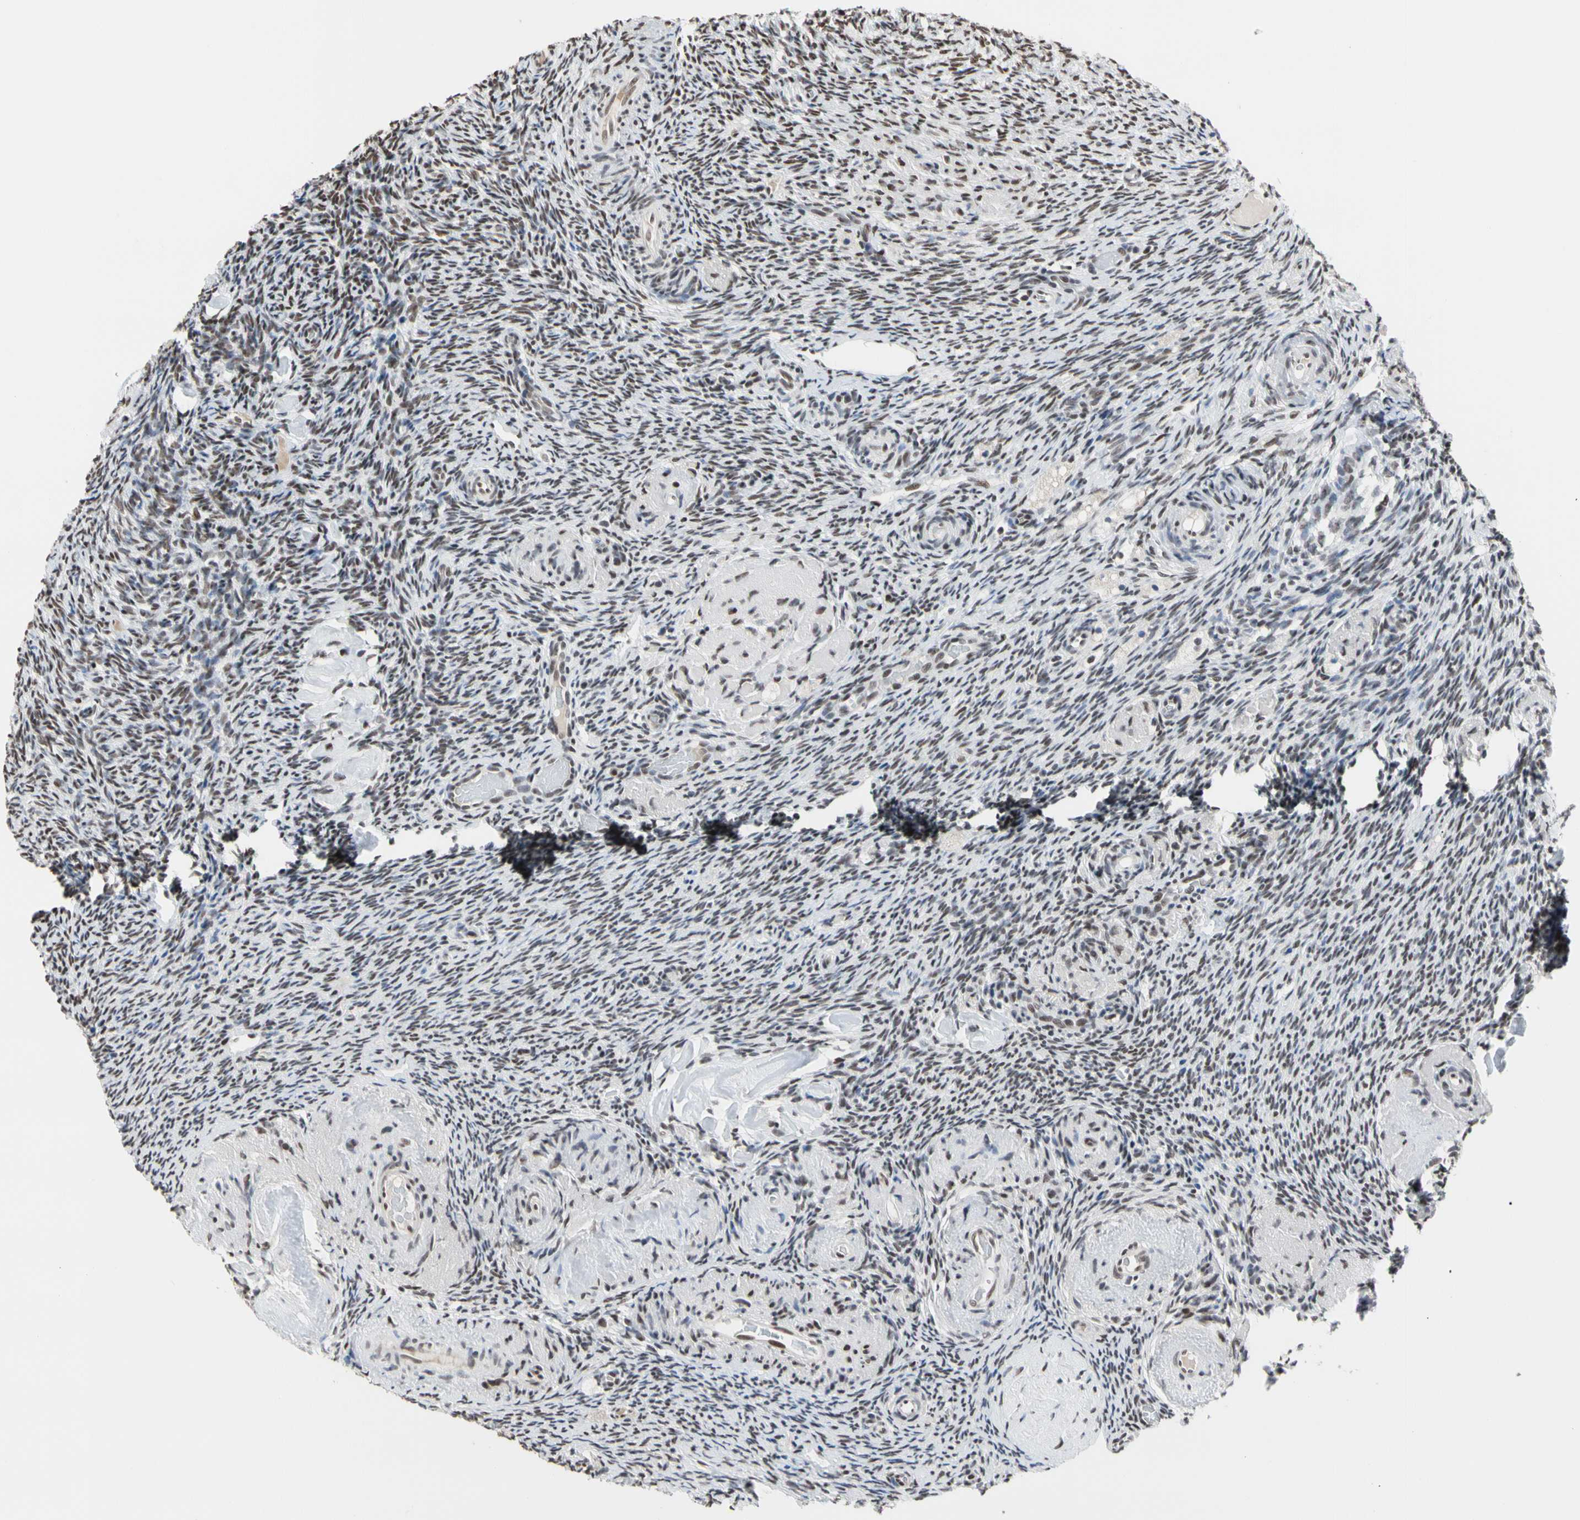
{"staining": {"intensity": "moderate", "quantity": ">75%", "location": "nuclear"}, "tissue": "ovary", "cell_type": "Ovarian stroma cells", "image_type": "normal", "snomed": [{"axis": "morphology", "description": "Normal tissue, NOS"}, {"axis": "topography", "description": "Ovary"}], "caption": "Protein positivity by immunohistochemistry (IHC) demonstrates moderate nuclear positivity in approximately >75% of ovarian stroma cells in normal ovary. (Stains: DAB (3,3'-diaminobenzidine) in brown, nuclei in blue, Microscopy: brightfield microscopy at high magnification).", "gene": "FAM98B", "patient": {"sex": "female", "age": 60}}